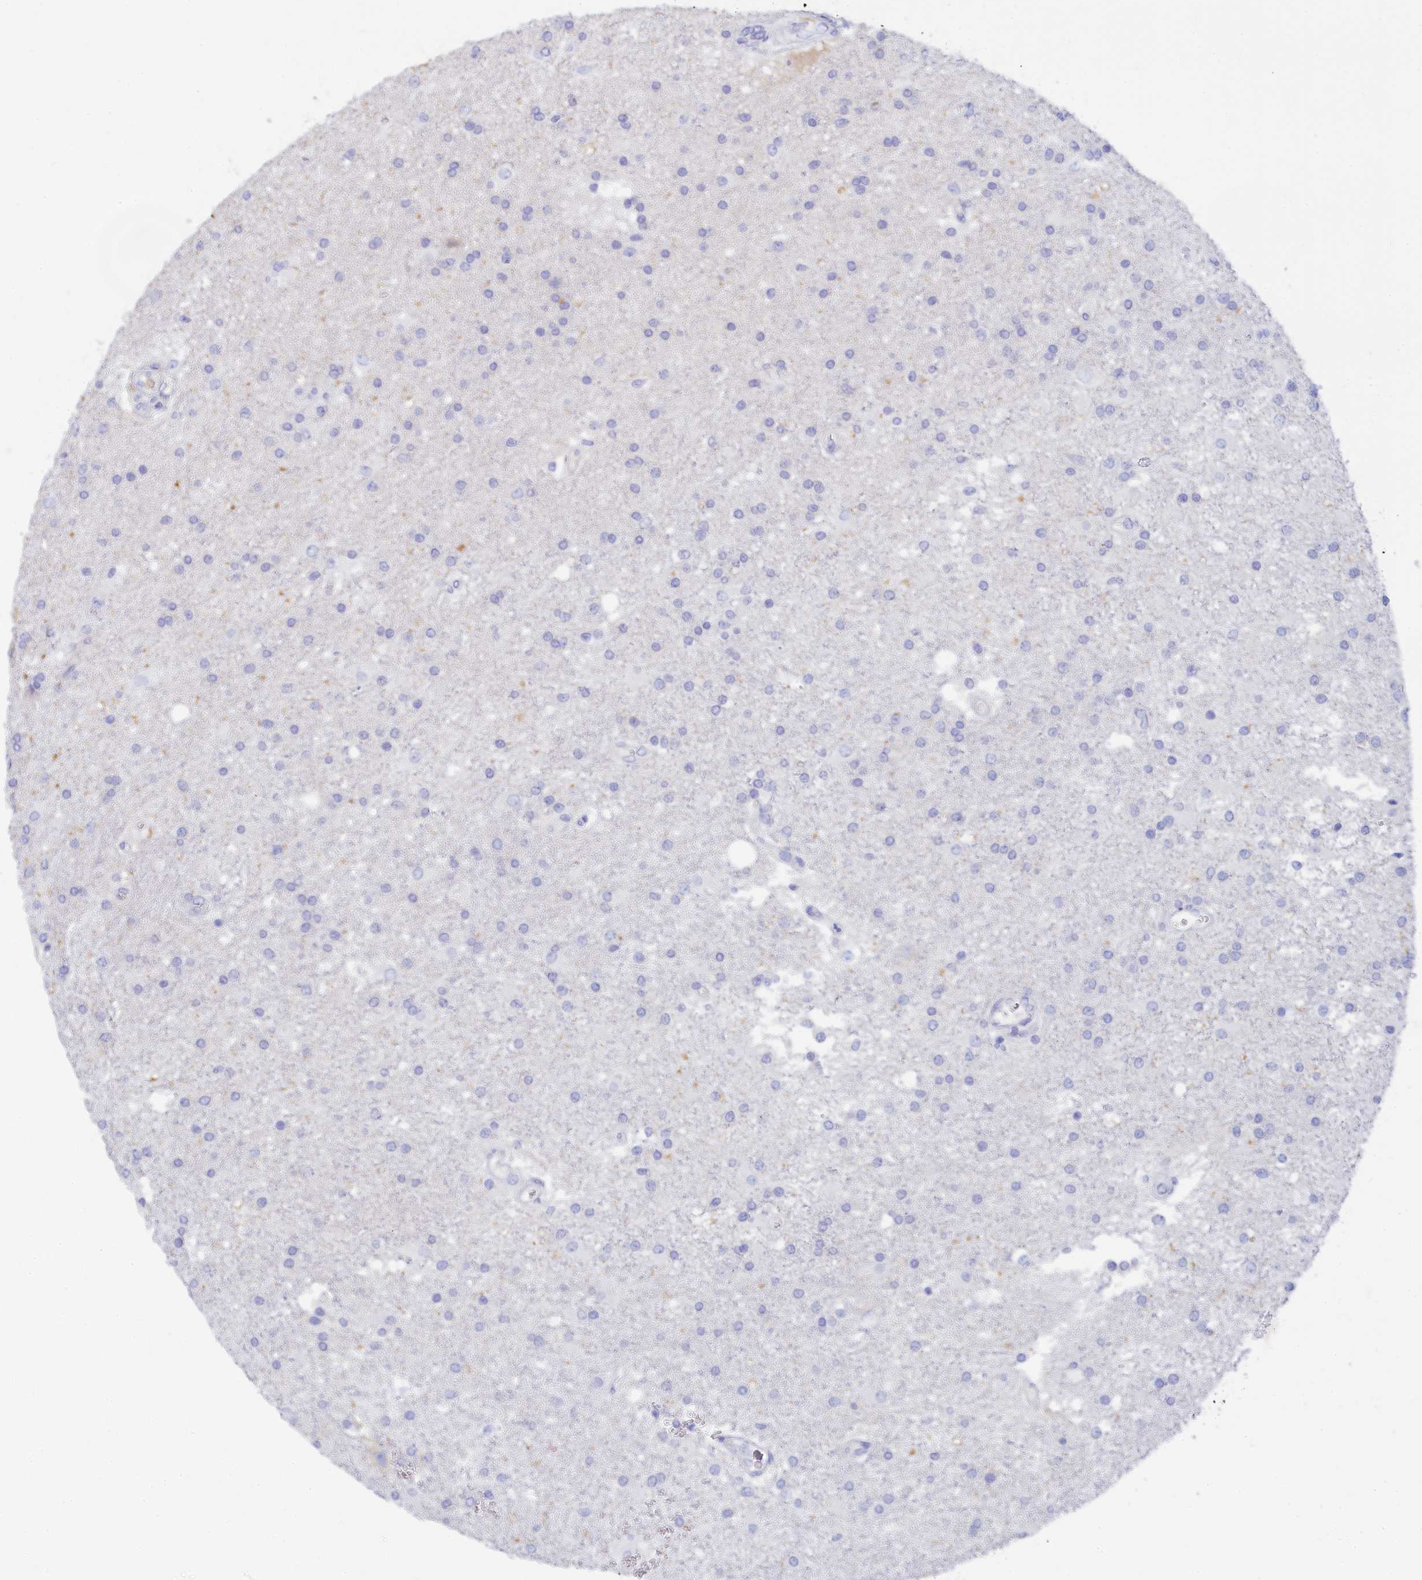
{"staining": {"intensity": "negative", "quantity": "none", "location": "none"}, "tissue": "glioma", "cell_type": "Tumor cells", "image_type": "cancer", "snomed": [{"axis": "morphology", "description": "Glioma, malignant, Low grade"}, {"axis": "topography", "description": "Brain"}], "caption": "The photomicrograph displays no staining of tumor cells in glioma.", "gene": "TRIM10", "patient": {"sex": "male", "age": 66}}